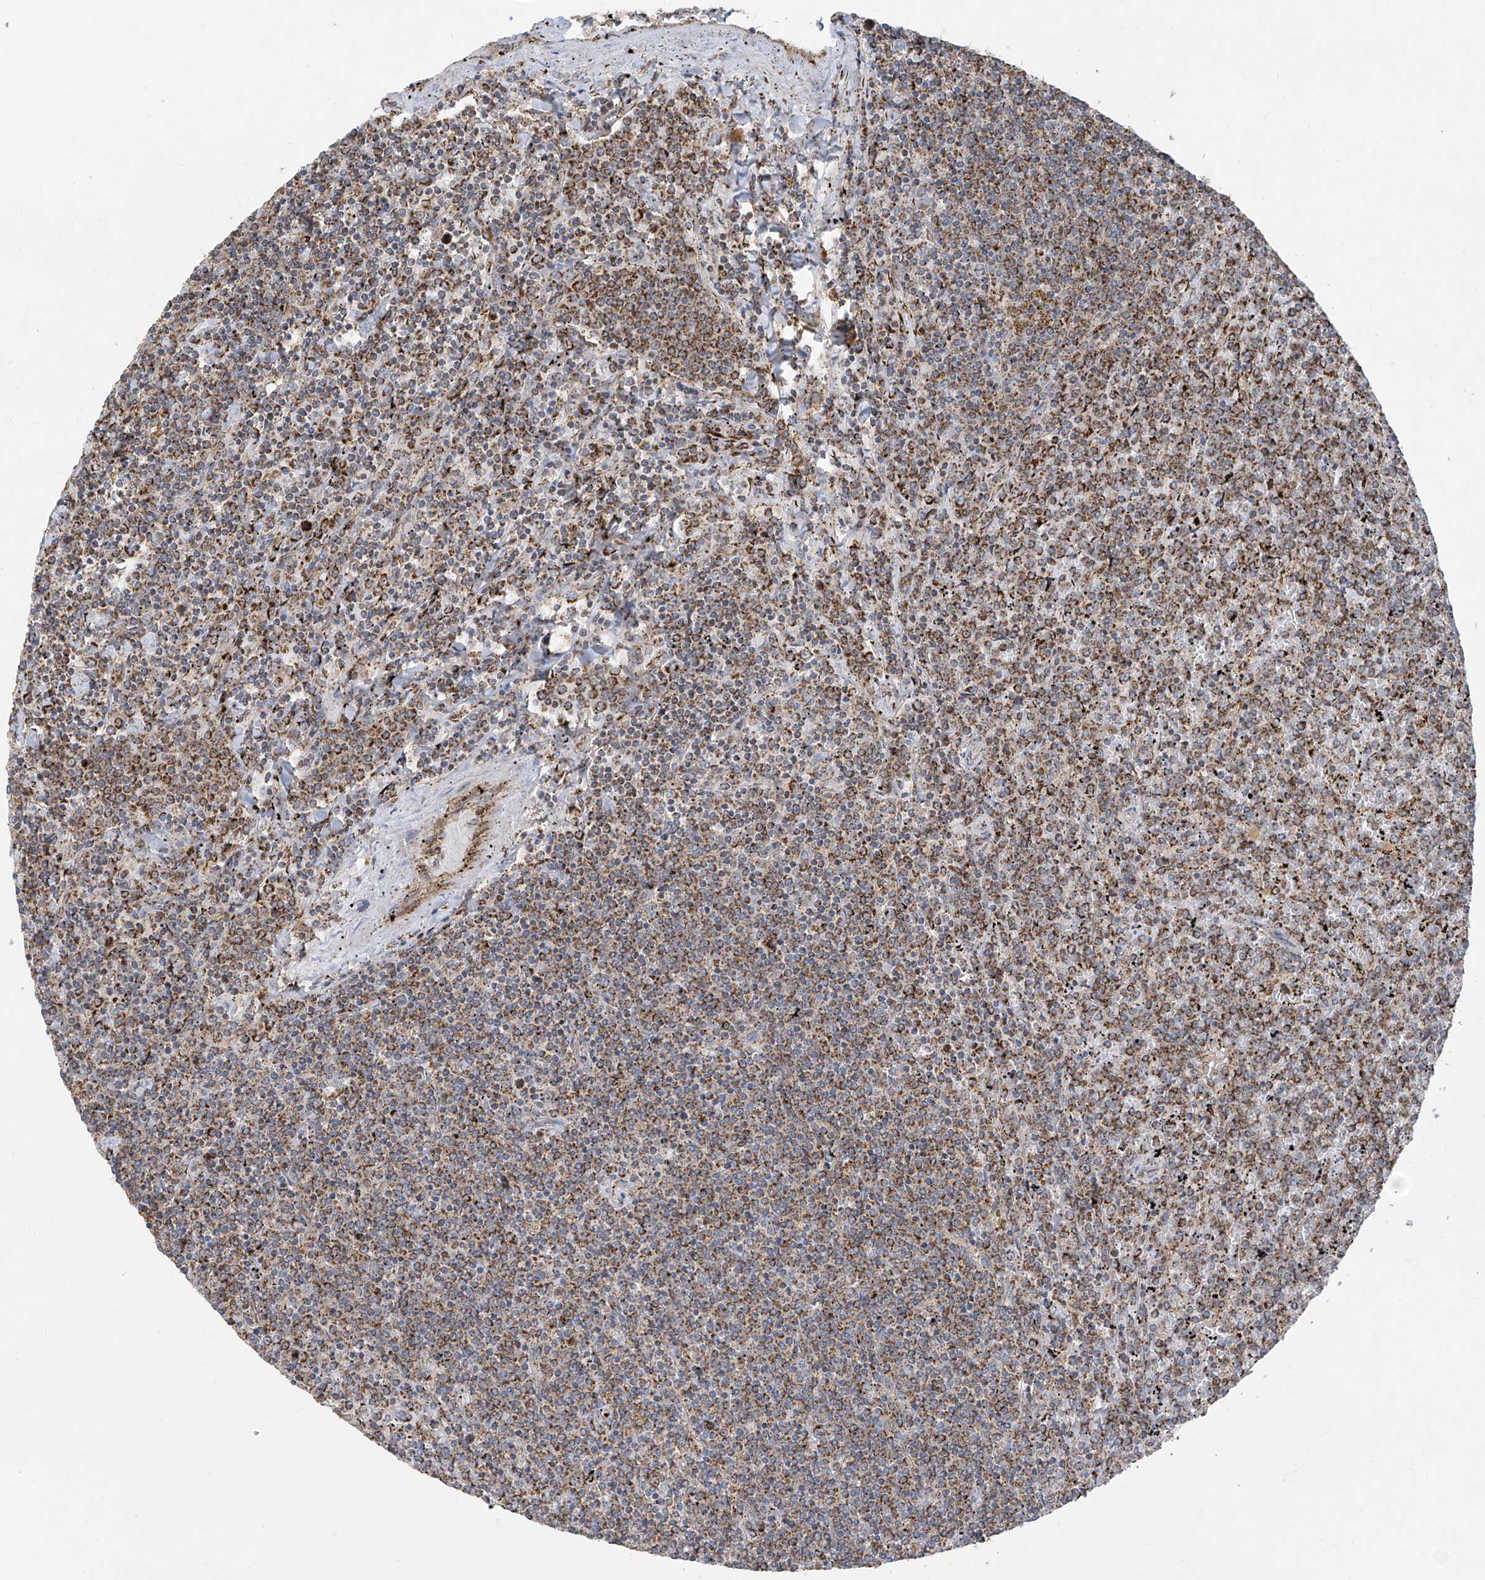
{"staining": {"intensity": "moderate", "quantity": ">75%", "location": "cytoplasmic/membranous"}, "tissue": "lymphoma", "cell_type": "Tumor cells", "image_type": "cancer", "snomed": [{"axis": "morphology", "description": "Malignant lymphoma, non-Hodgkin's type, Low grade"}, {"axis": "topography", "description": "Spleen"}], "caption": "Approximately >75% of tumor cells in human malignant lymphoma, non-Hodgkin's type (low-grade) demonstrate moderate cytoplasmic/membranous protein expression as visualized by brown immunohistochemical staining.", "gene": "UQCC1", "patient": {"sex": "female", "age": 19}}